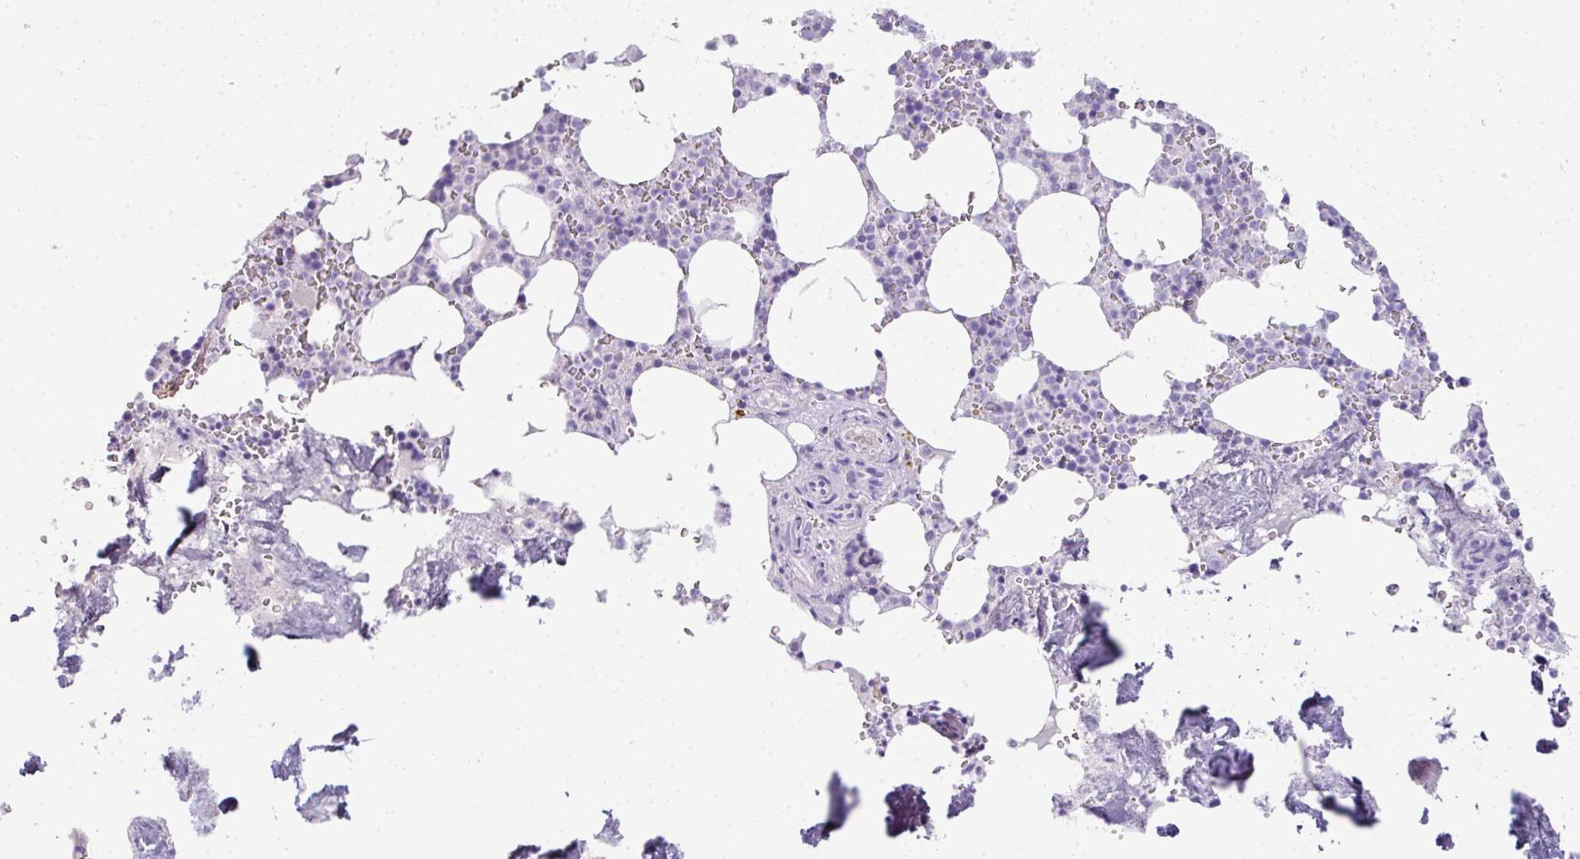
{"staining": {"intensity": "negative", "quantity": "none", "location": "none"}, "tissue": "bone marrow", "cell_type": "Hematopoietic cells", "image_type": "normal", "snomed": [{"axis": "morphology", "description": "Normal tissue, NOS"}, {"axis": "topography", "description": "Bone marrow"}], "caption": "DAB (3,3'-diaminobenzidine) immunohistochemical staining of unremarkable human bone marrow shows no significant staining in hematopoietic cells.", "gene": "TNP1", "patient": {"sex": "male", "age": 64}}